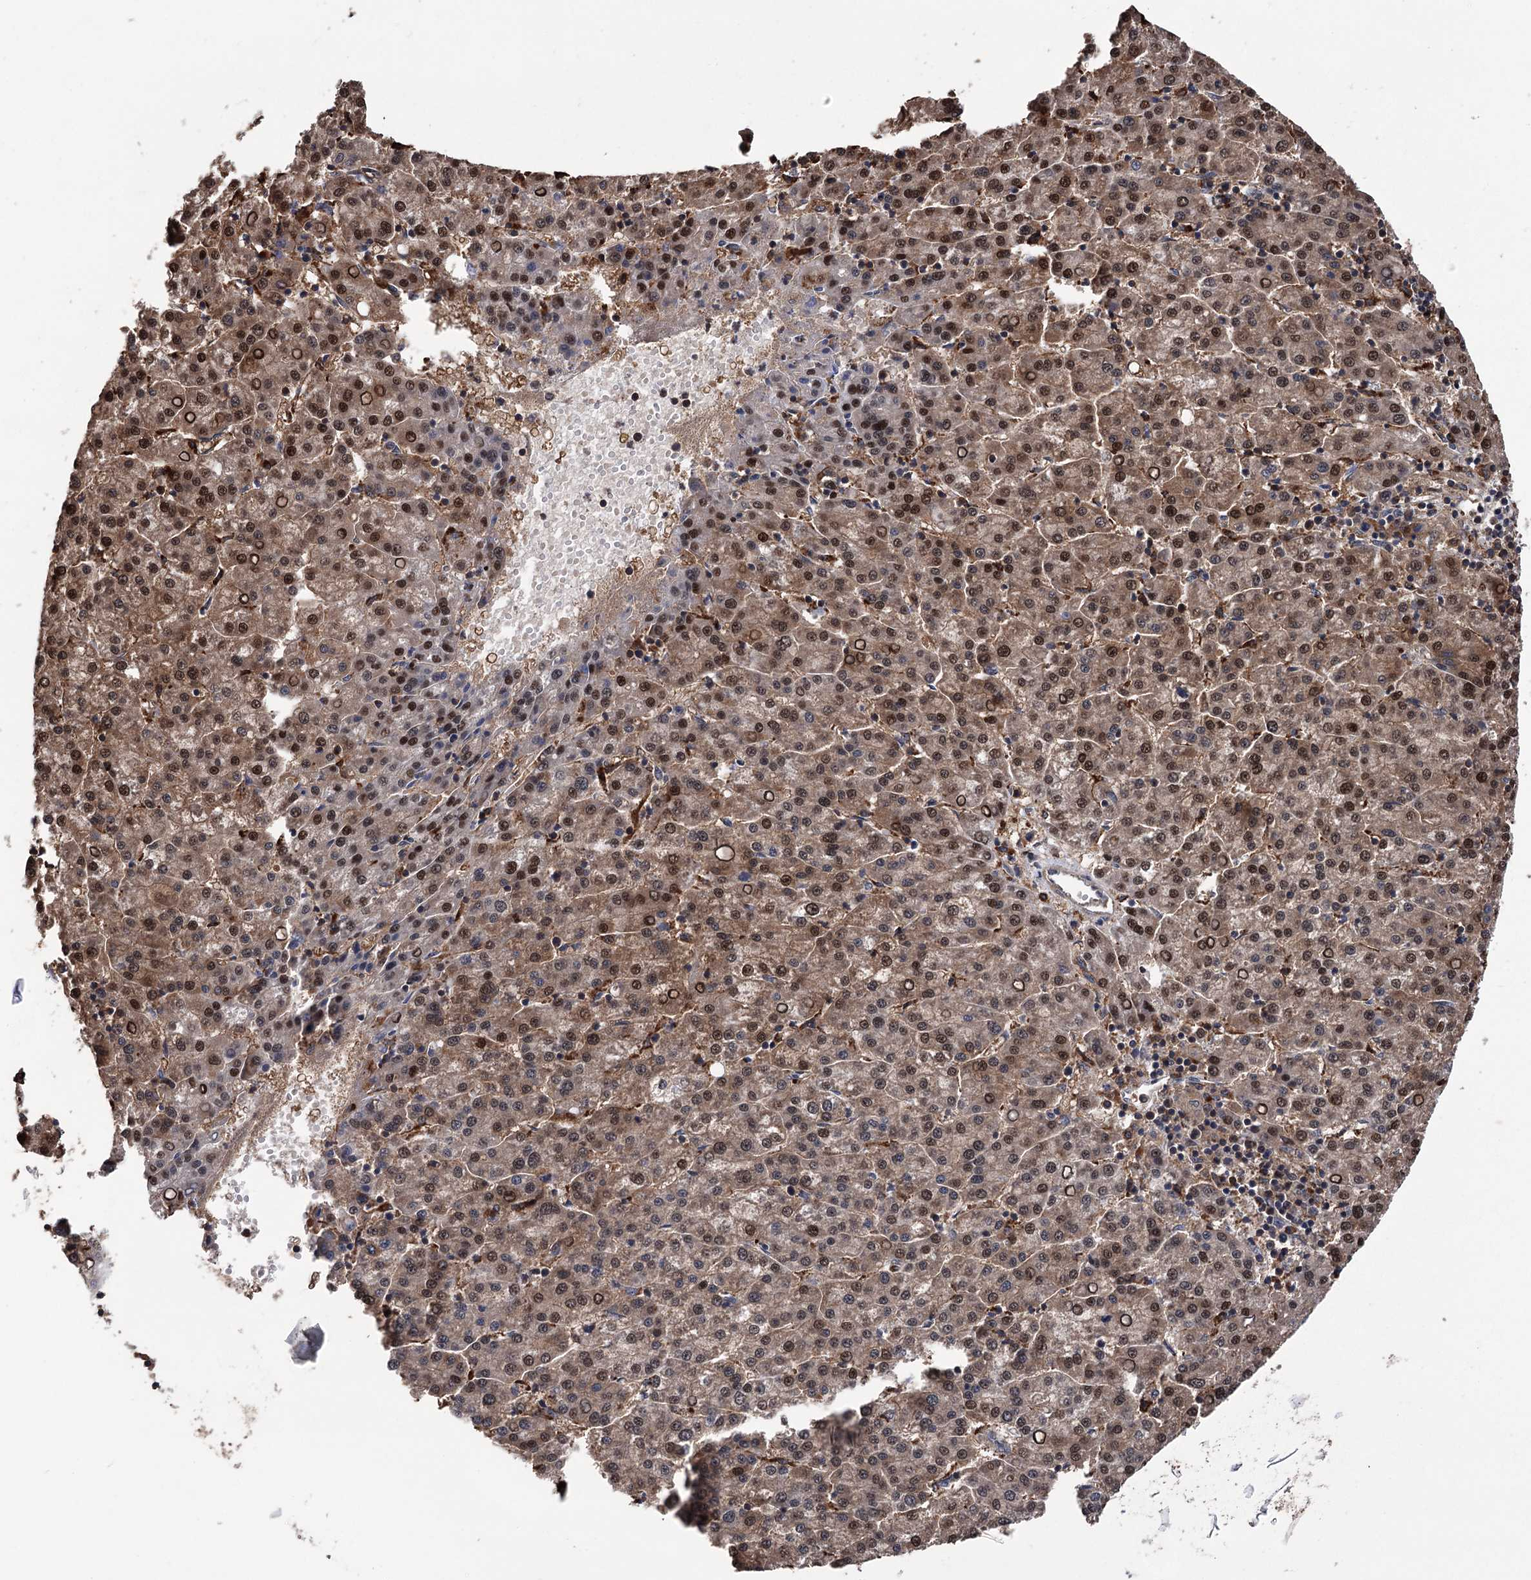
{"staining": {"intensity": "moderate", "quantity": ">75%", "location": "cytoplasmic/membranous,nuclear"}, "tissue": "liver cancer", "cell_type": "Tumor cells", "image_type": "cancer", "snomed": [{"axis": "morphology", "description": "Carcinoma, Hepatocellular, NOS"}, {"axis": "topography", "description": "Liver"}], "caption": "A histopathology image showing moderate cytoplasmic/membranous and nuclear positivity in approximately >75% of tumor cells in hepatocellular carcinoma (liver), as visualized by brown immunohistochemical staining.", "gene": "DPP3", "patient": {"sex": "female", "age": 58}}